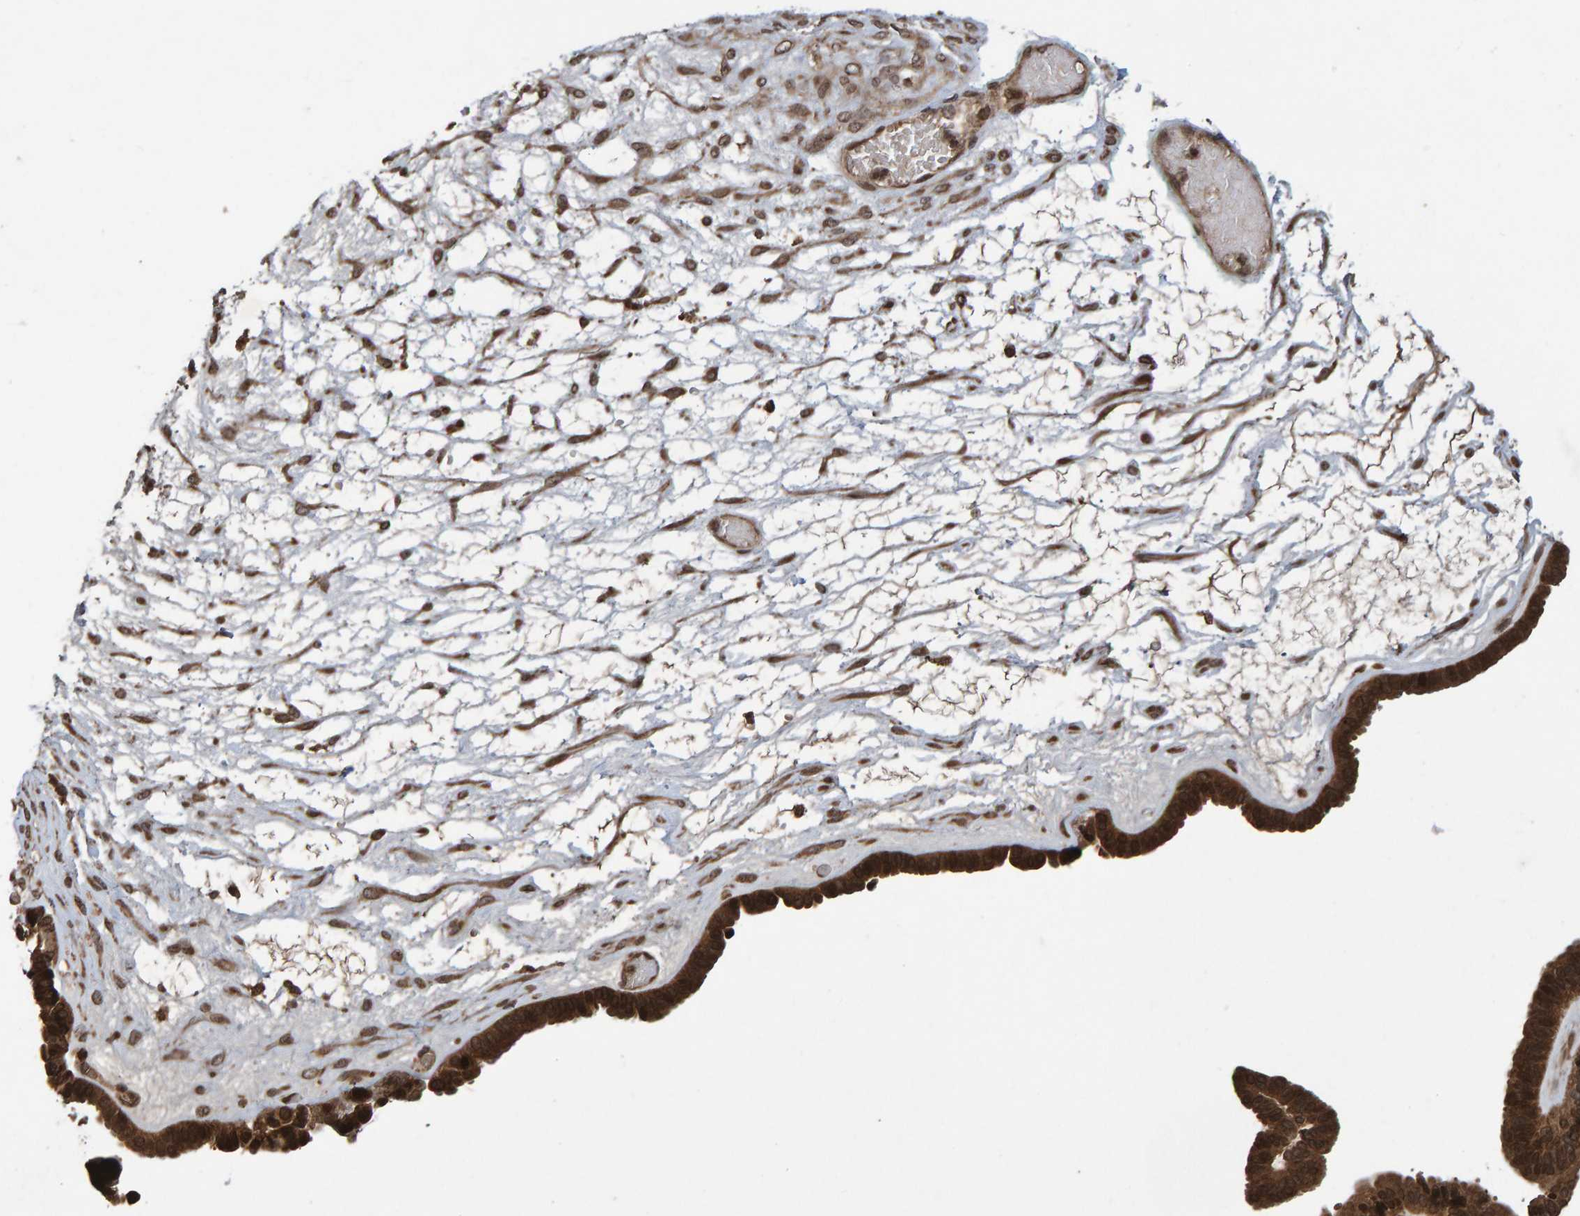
{"staining": {"intensity": "strong", "quantity": ">75%", "location": "cytoplasmic/membranous,nuclear"}, "tissue": "ovarian cancer", "cell_type": "Tumor cells", "image_type": "cancer", "snomed": [{"axis": "morphology", "description": "Cystadenocarcinoma, serous, NOS"}, {"axis": "topography", "description": "Ovary"}], "caption": "Immunohistochemistry (IHC) histopathology image of neoplastic tissue: ovarian cancer stained using immunohistochemistry demonstrates high levels of strong protein expression localized specifically in the cytoplasmic/membranous and nuclear of tumor cells, appearing as a cytoplasmic/membranous and nuclear brown color.", "gene": "GAB2", "patient": {"sex": "female", "age": 56}}